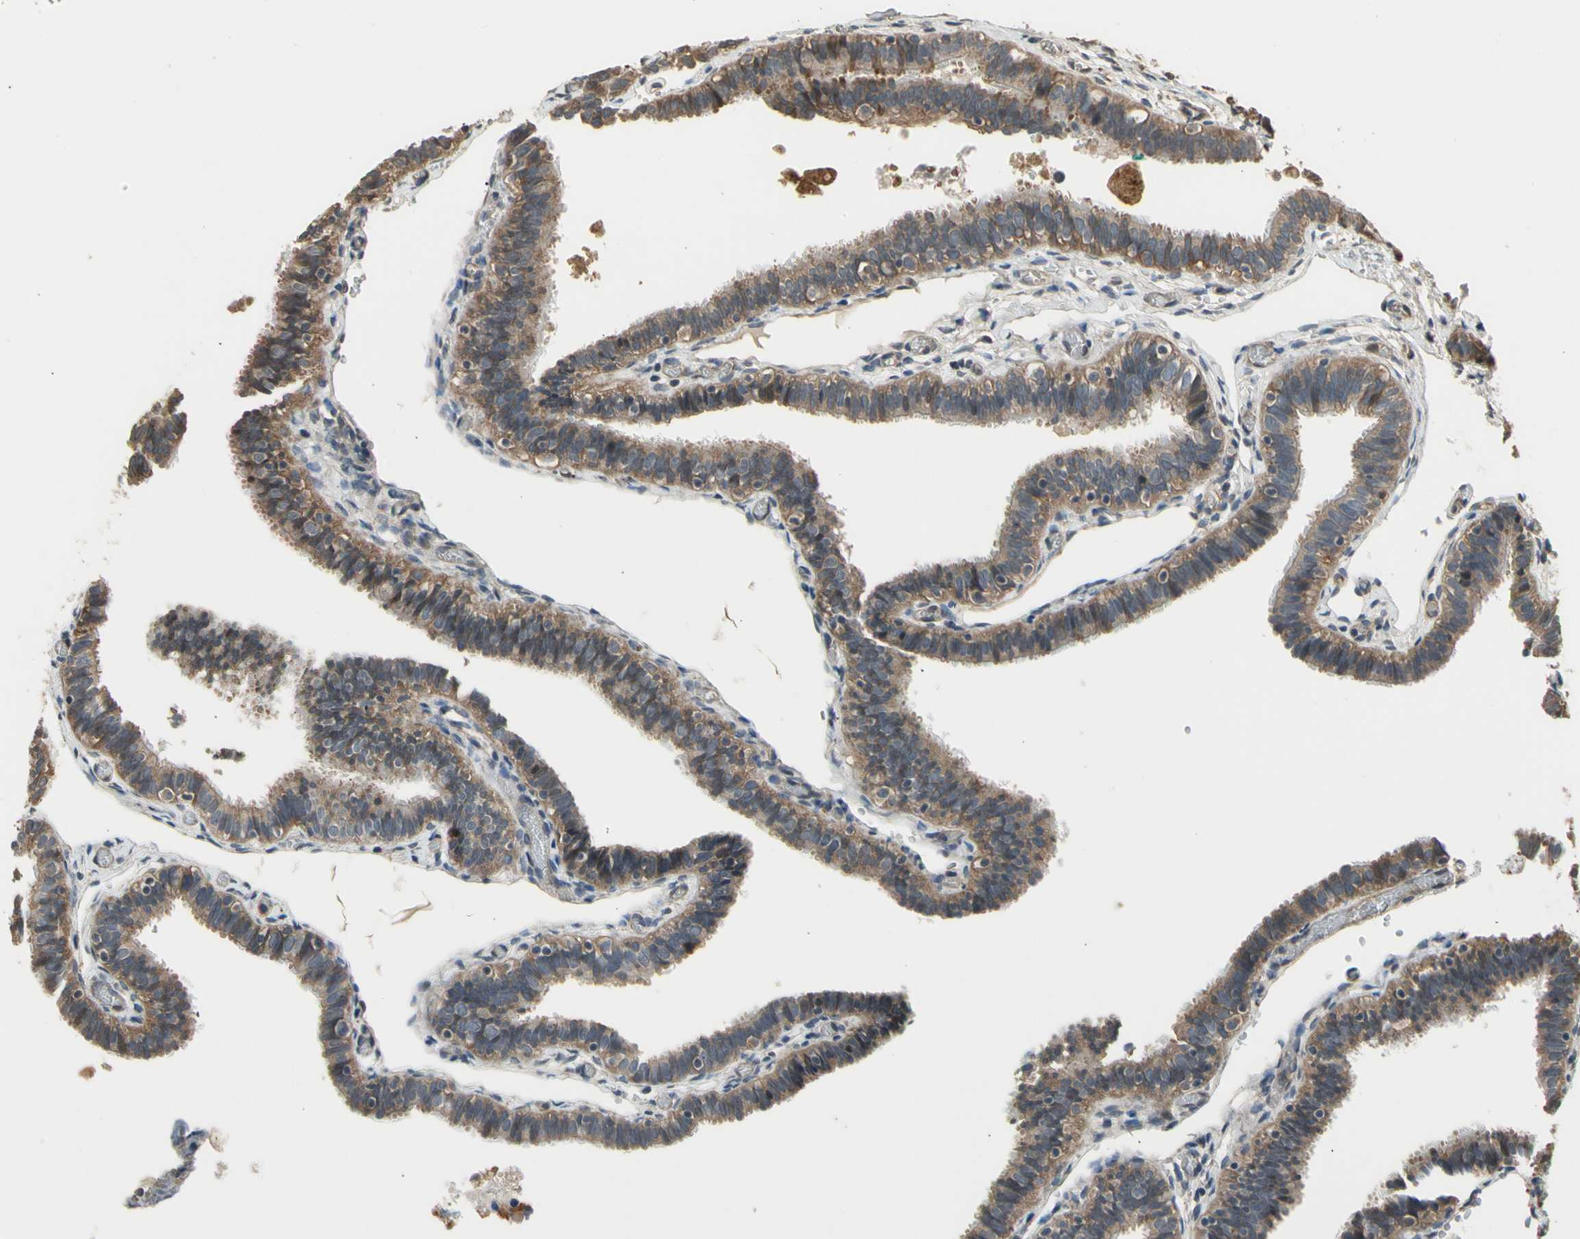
{"staining": {"intensity": "moderate", "quantity": ">75%", "location": "cytoplasmic/membranous"}, "tissue": "fallopian tube", "cell_type": "Glandular cells", "image_type": "normal", "snomed": [{"axis": "morphology", "description": "Normal tissue, NOS"}, {"axis": "topography", "description": "Fallopian tube"}], "caption": "The image reveals immunohistochemical staining of normal fallopian tube. There is moderate cytoplasmic/membranous positivity is appreciated in approximately >75% of glandular cells.", "gene": "EFNB2", "patient": {"sex": "female", "age": 46}}